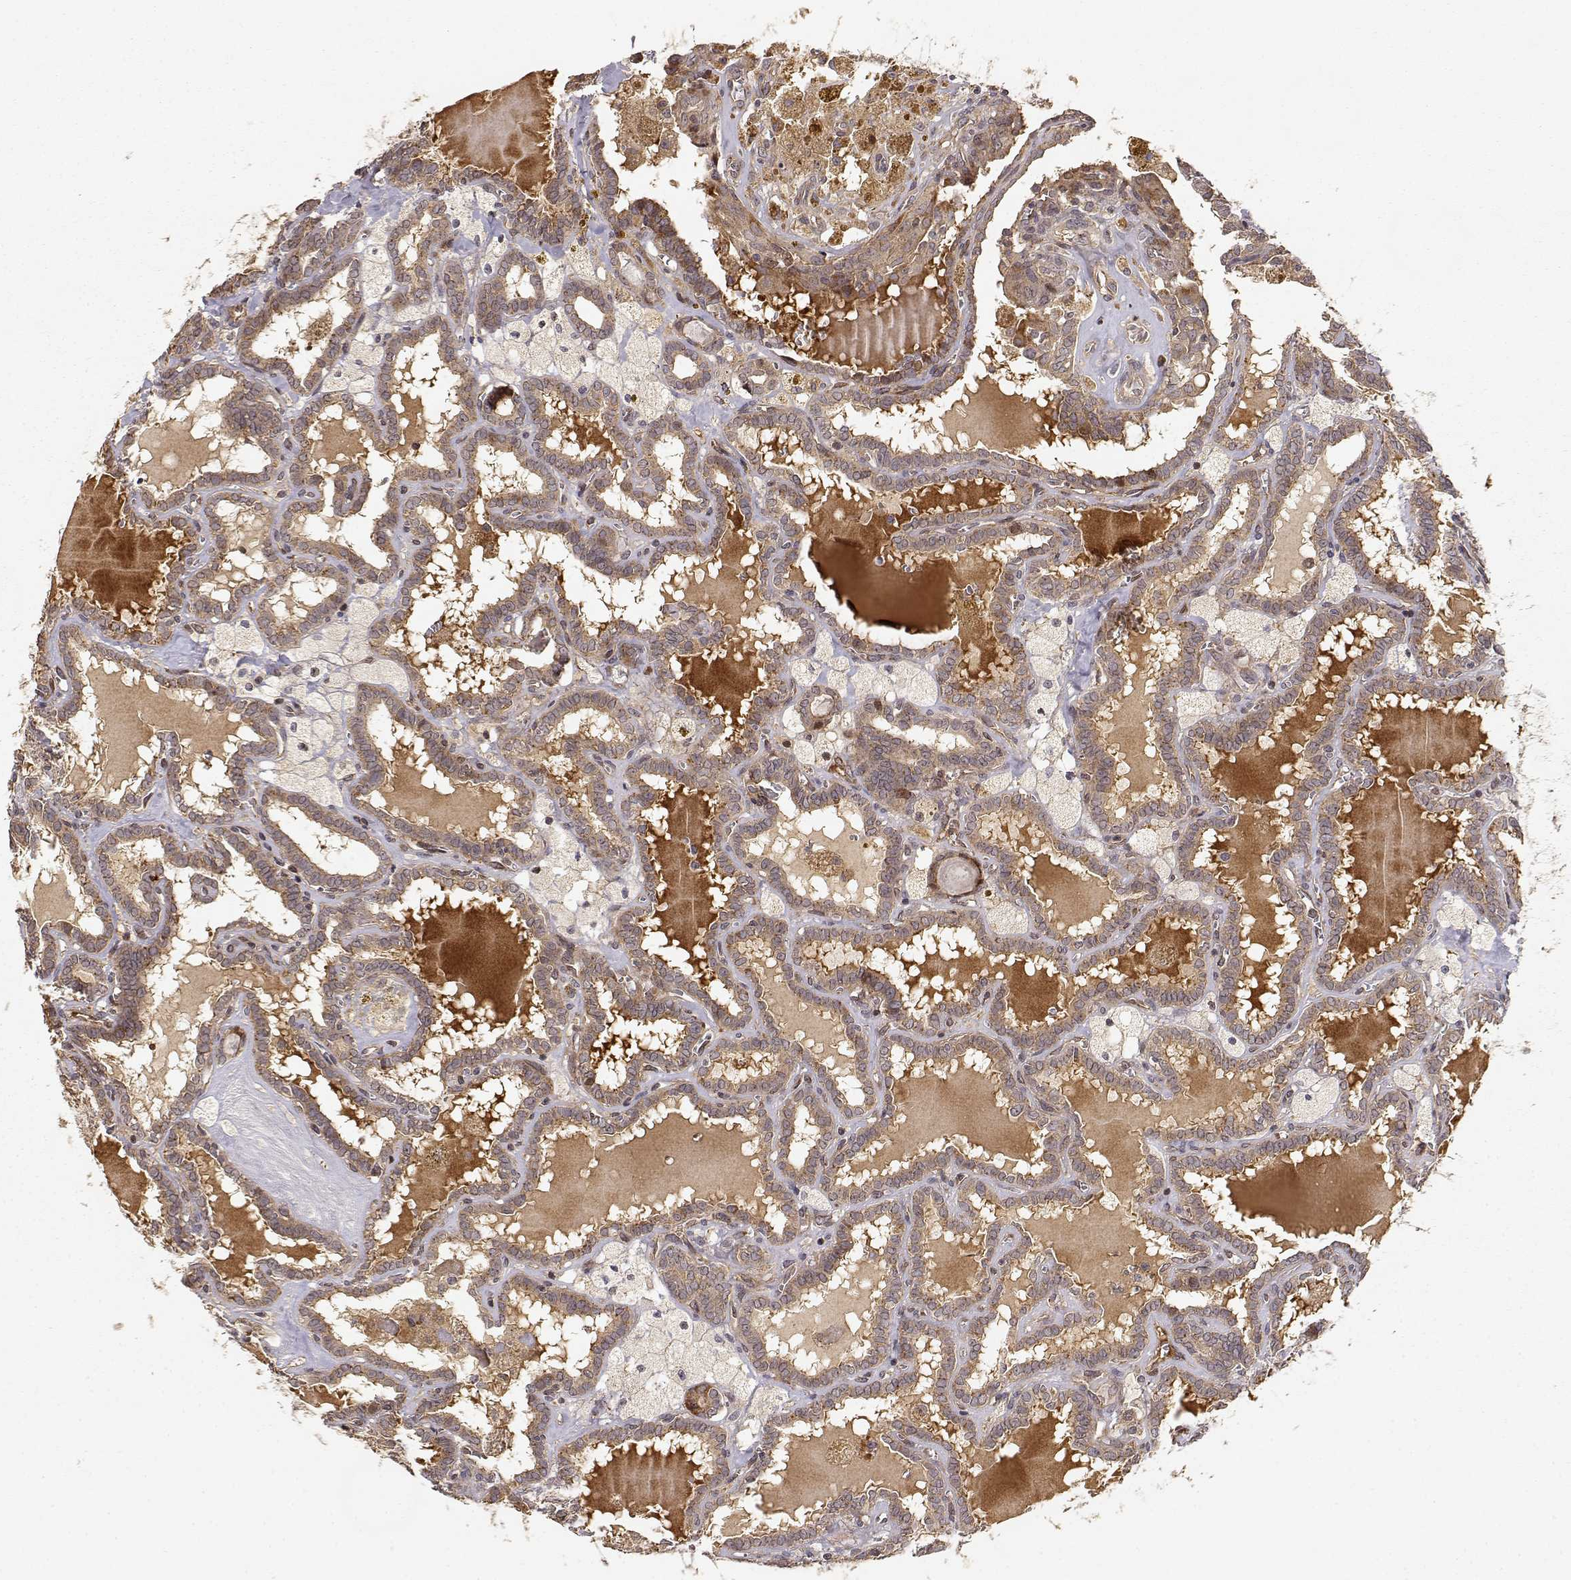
{"staining": {"intensity": "weak", "quantity": ">75%", "location": "cytoplasmic/membranous"}, "tissue": "thyroid cancer", "cell_type": "Tumor cells", "image_type": "cancer", "snomed": [{"axis": "morphology", "description": "Papillary adenocarcinoma, NOS"}, {"axis": "topography", "description": "Thyroid gland"}], "caption": "Thyroid cancer (papillary adenocarcinoma) tissue shows weak cytoplasmic/membranous expression in about >75% of tumor cells, visualized by immunohistochemistry. (DAB IHC, brown staining for protein, blue staining for nuclei).", "gene": "PICK1", "patient": {"sex": "female", "age": 39}}